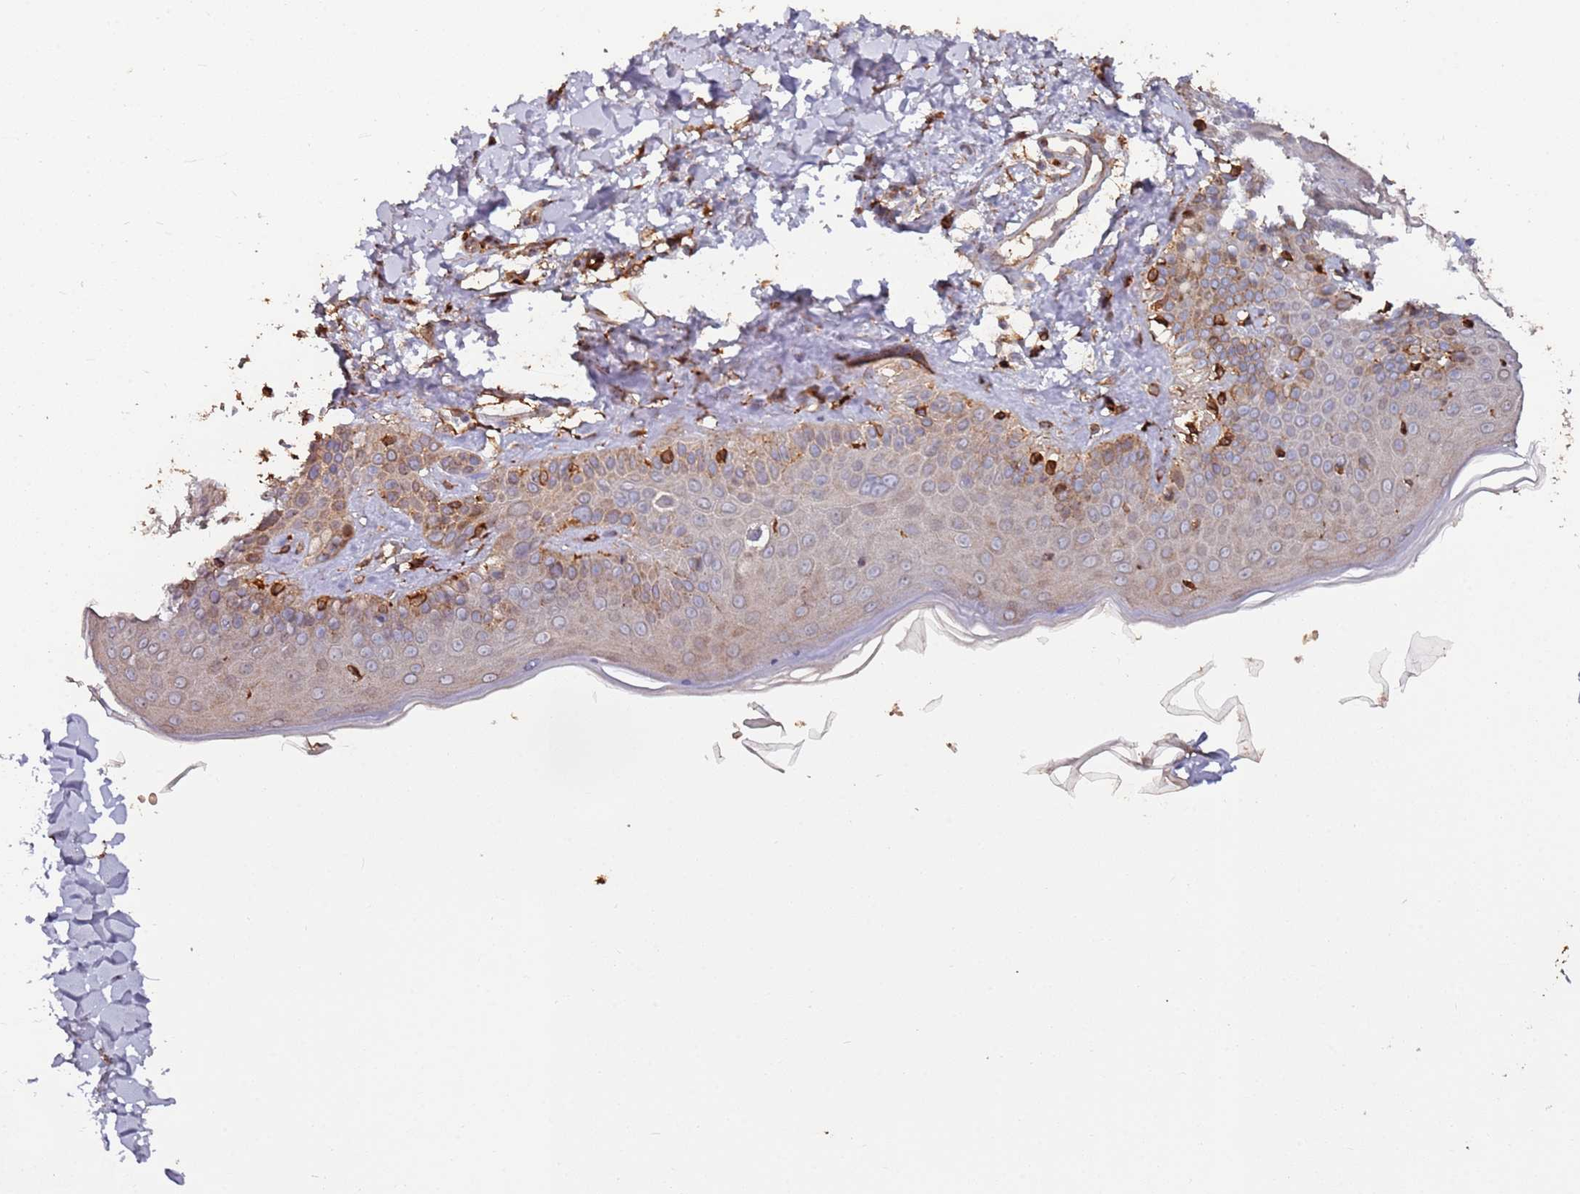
{"staining": {"intensity": "strong", "quantity": ">75%", "location": "cytoplasmic/membranous,nuclear"}, "tissue": "skin", "cell_type": "Fibroblasts", "image_type": "normal", "snomed": [{"axis": "morphology", "description": "Normal tissue, NOS"}, {"axis": "topography", "description": "Skin"}], "caption": "The immunohistochemical stain shows strong cytoplasmic/membranous,nuclear positivity in fibroblasts of normal skin.", "gene": "LACC1", "patient": {"sex": "male", "age": 52}}